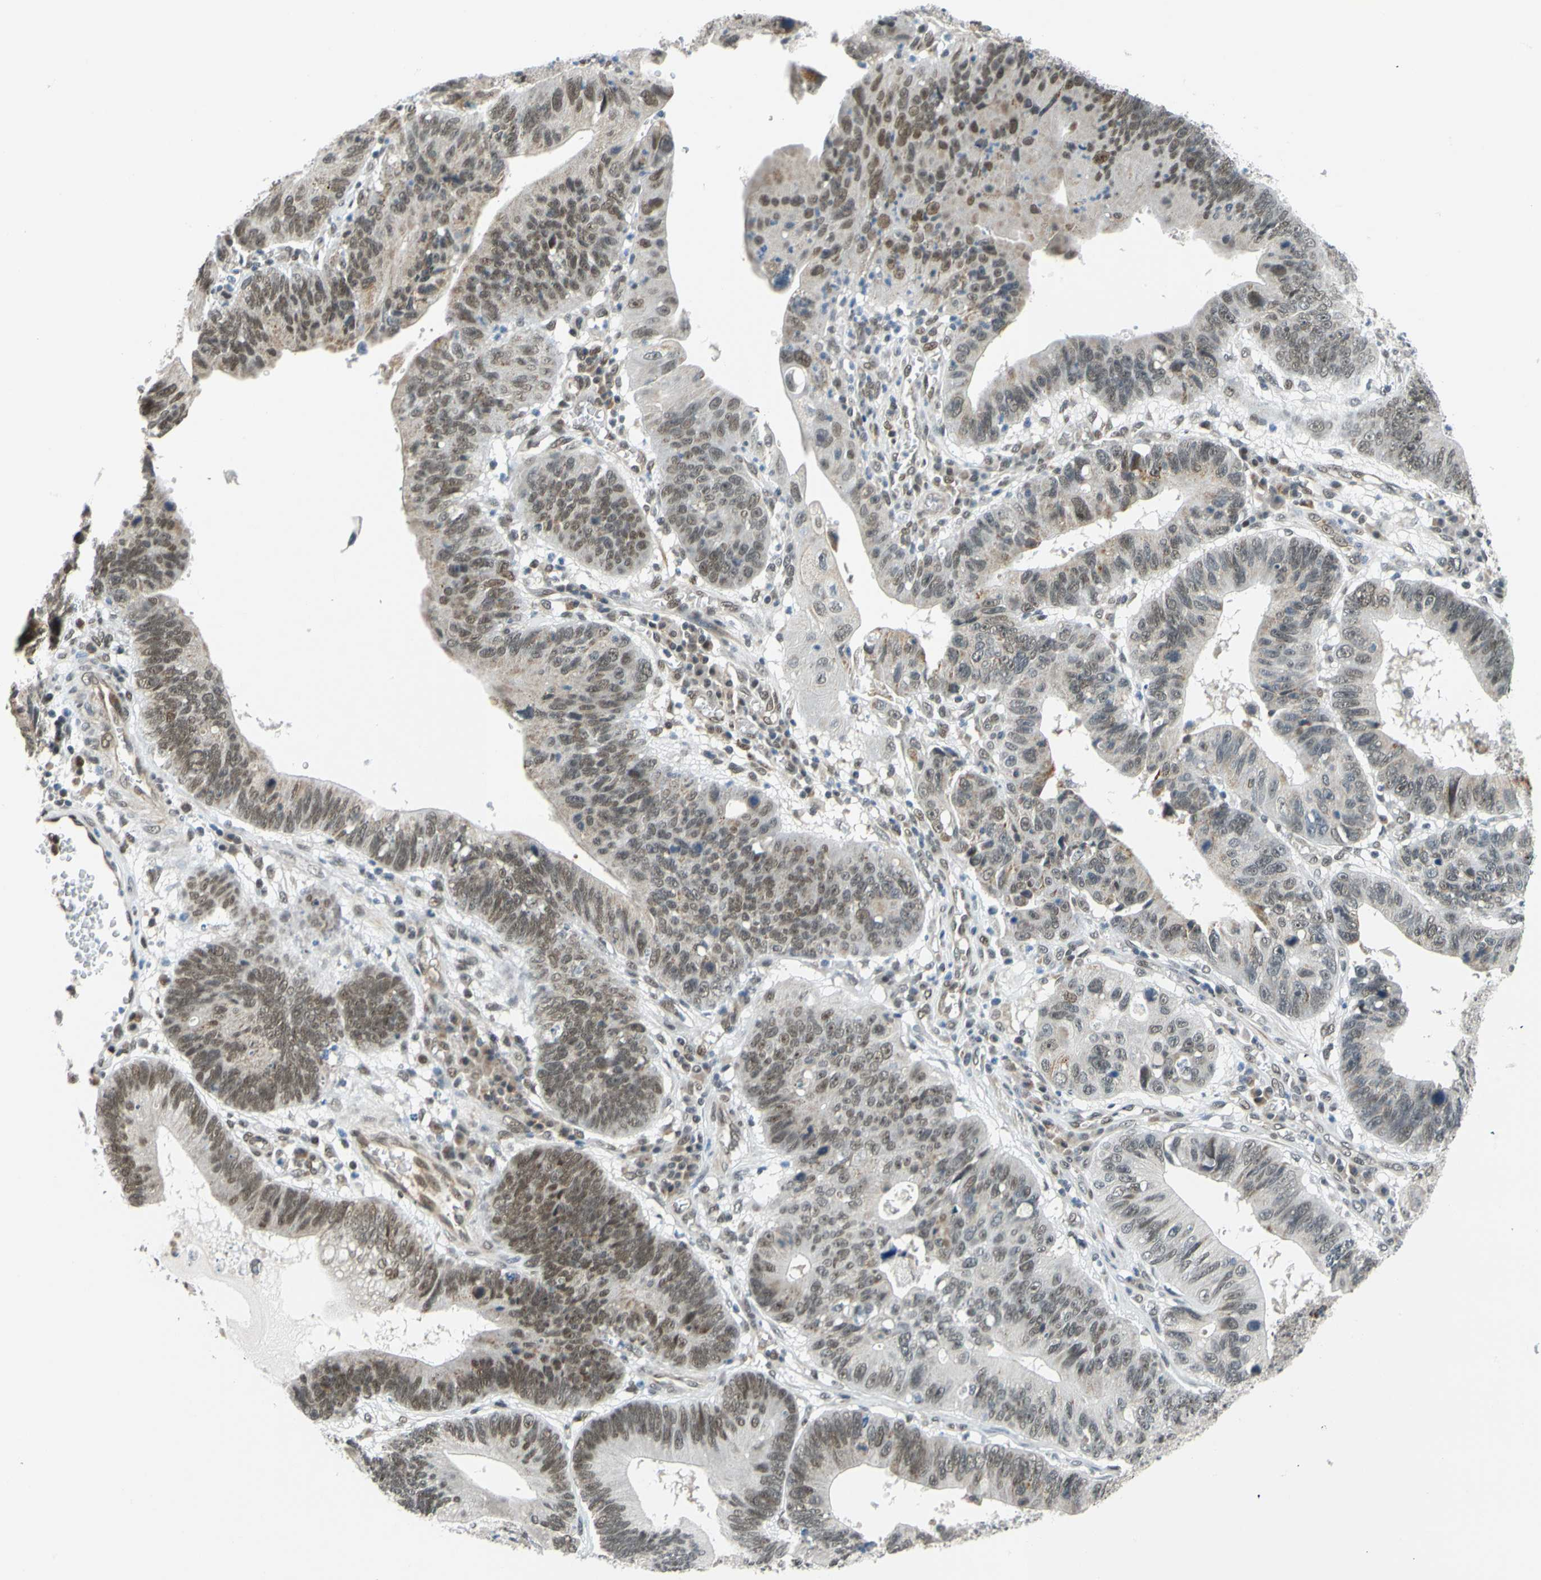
{"staining": {"intensity": "moderate", "quantity": ">75%", "location": "nuclear"}, "tissue": "stomach cancer", "cell_type": "Tumor cells", "image_type": "cancer", "snomed": [{"axis": "morphology", "description": "Adenocarcinoma, NOS"}, {"axis": "topography", "description": "Stomach"}], "caption": "Protein staining by IHC reveals moderate nuclear staining in about >75% of tumor cells in adenocarcinoma (stomach).", "gene": "POGZ", "patient": {"sex": "male", "age": 59}}